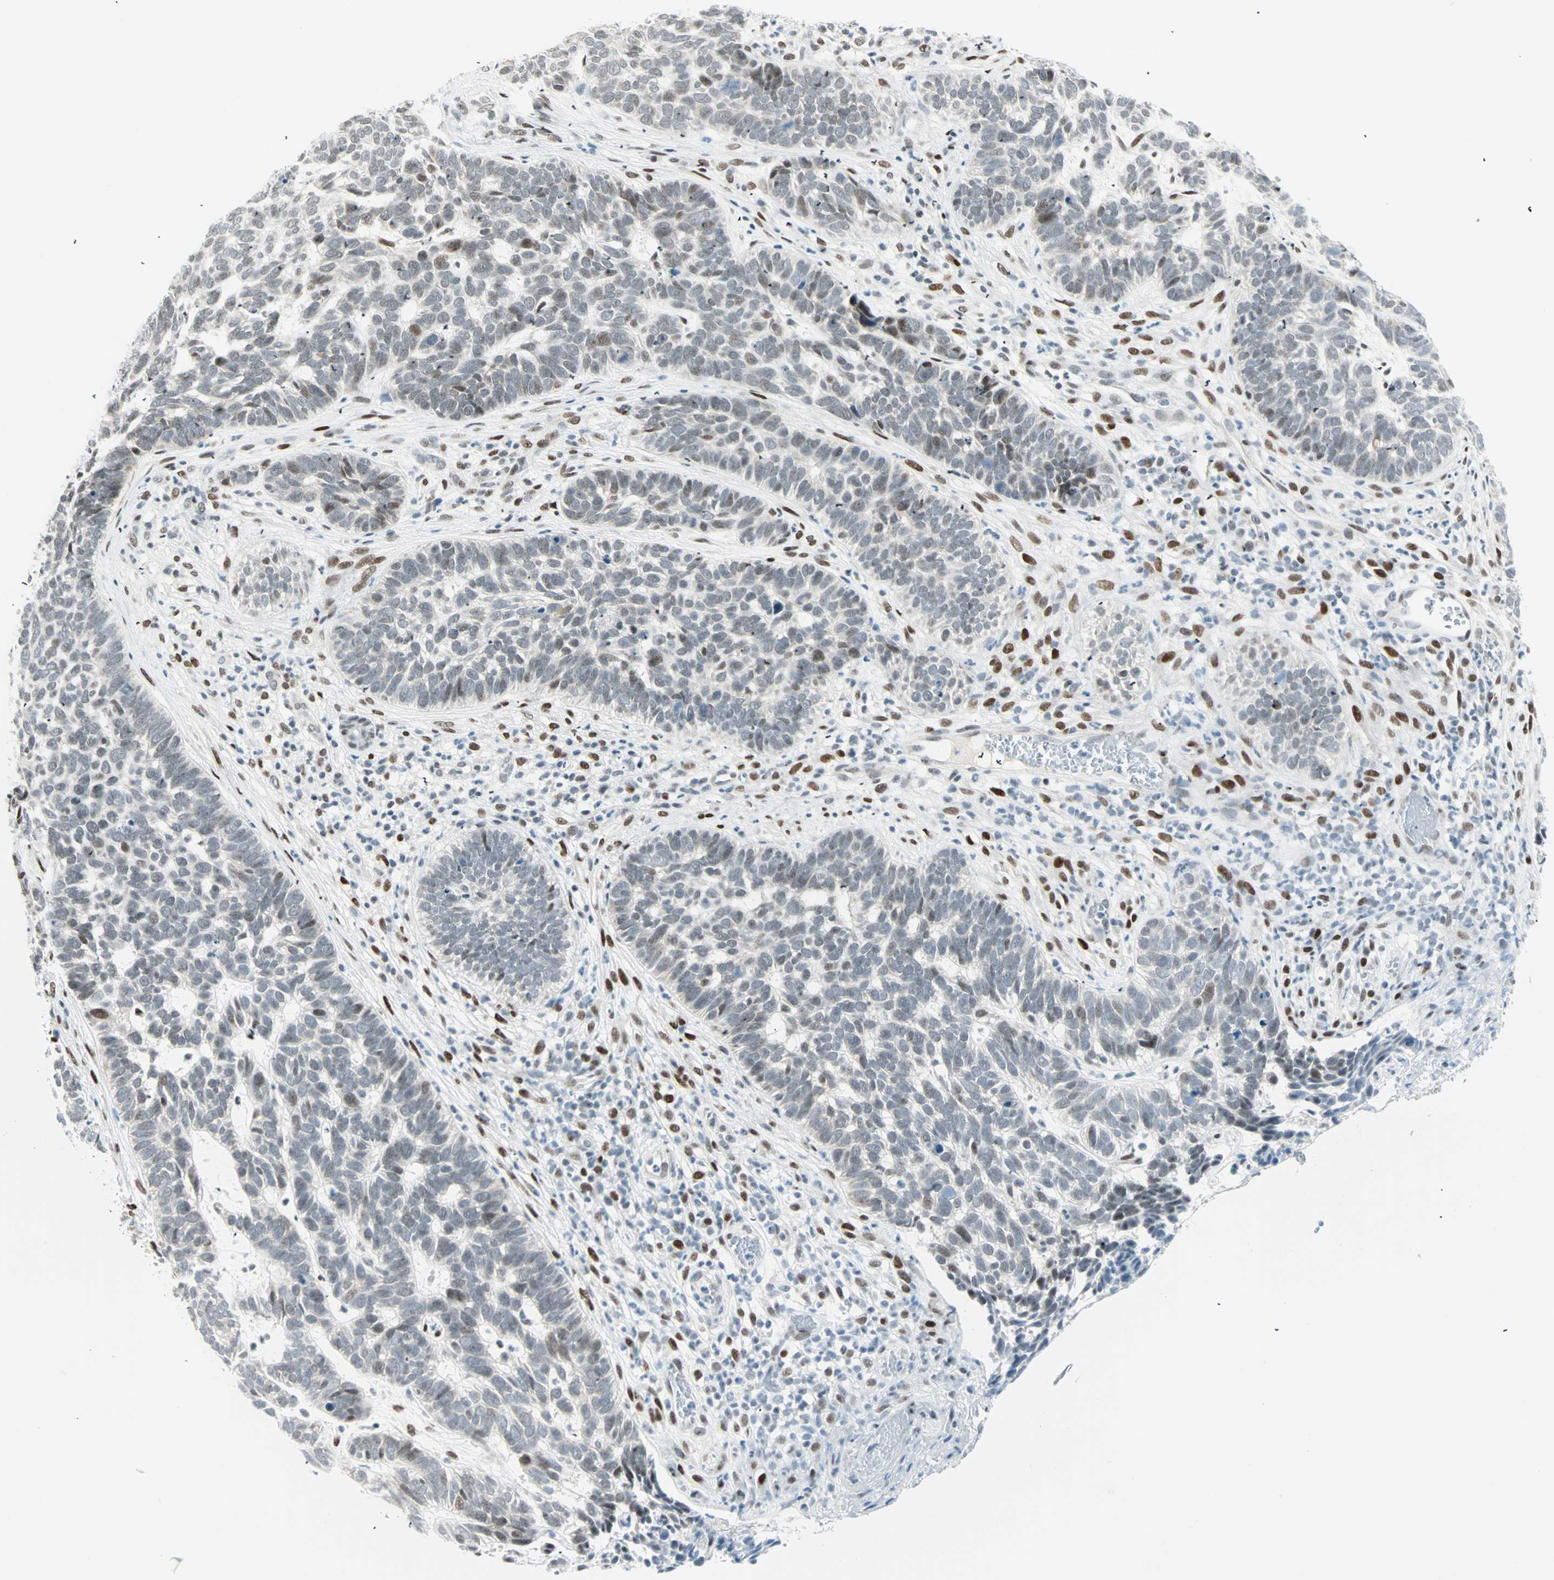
{"staining": {"intensity": "weak", "quantity": "<25%", "location": "nuclear"}, "tissue": "skin cancer", "cell_type": "Tumor cells", "image_type": "cancer", "snomed": [{"axis": "morphology", "description": "Basal cell carcinoma"}, {"axis": "topography", "description": "Skin"}], "caption": "Micrograph shows no protein staining in tumor cells of basal cell carcinoma (skin) tissue.", "gene": "PKNOX1", "patient": {"sex": "male", "age": 87}}